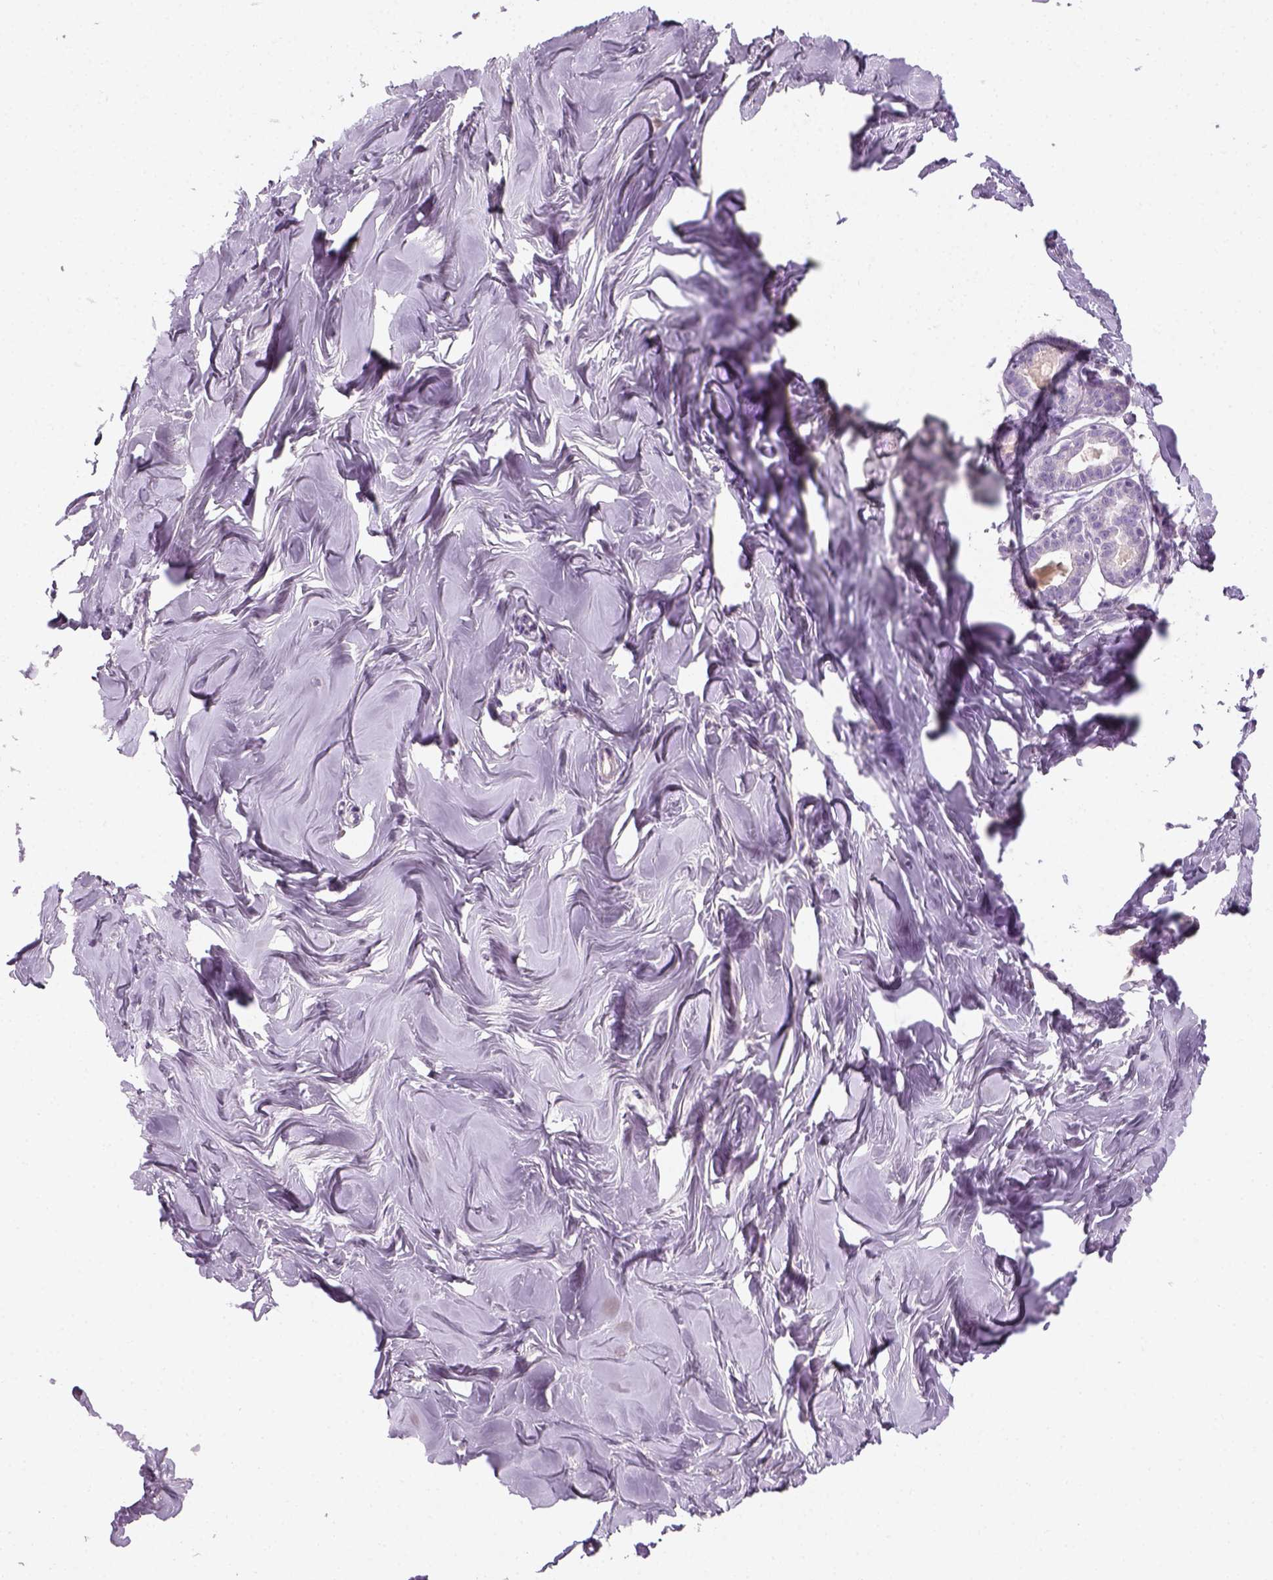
{"staining": {"intensity": "negative", "quantity": "none", "location": "none"}, "tissue": "breast", "cell_type": "Adipocytes", "image_type": "normal", "snomed": [{"axis": "morphology", "description": "Normal tissue, NOS"}, {"axis": "topography", "description": "Breast"}], "caption": "IHC photomicrograph of benign human breast stained for a protein (brown), which reveals no positivity in adipocytes.", "gene": "GFI1B", "patient": {"sex": "female", "age": 27}}